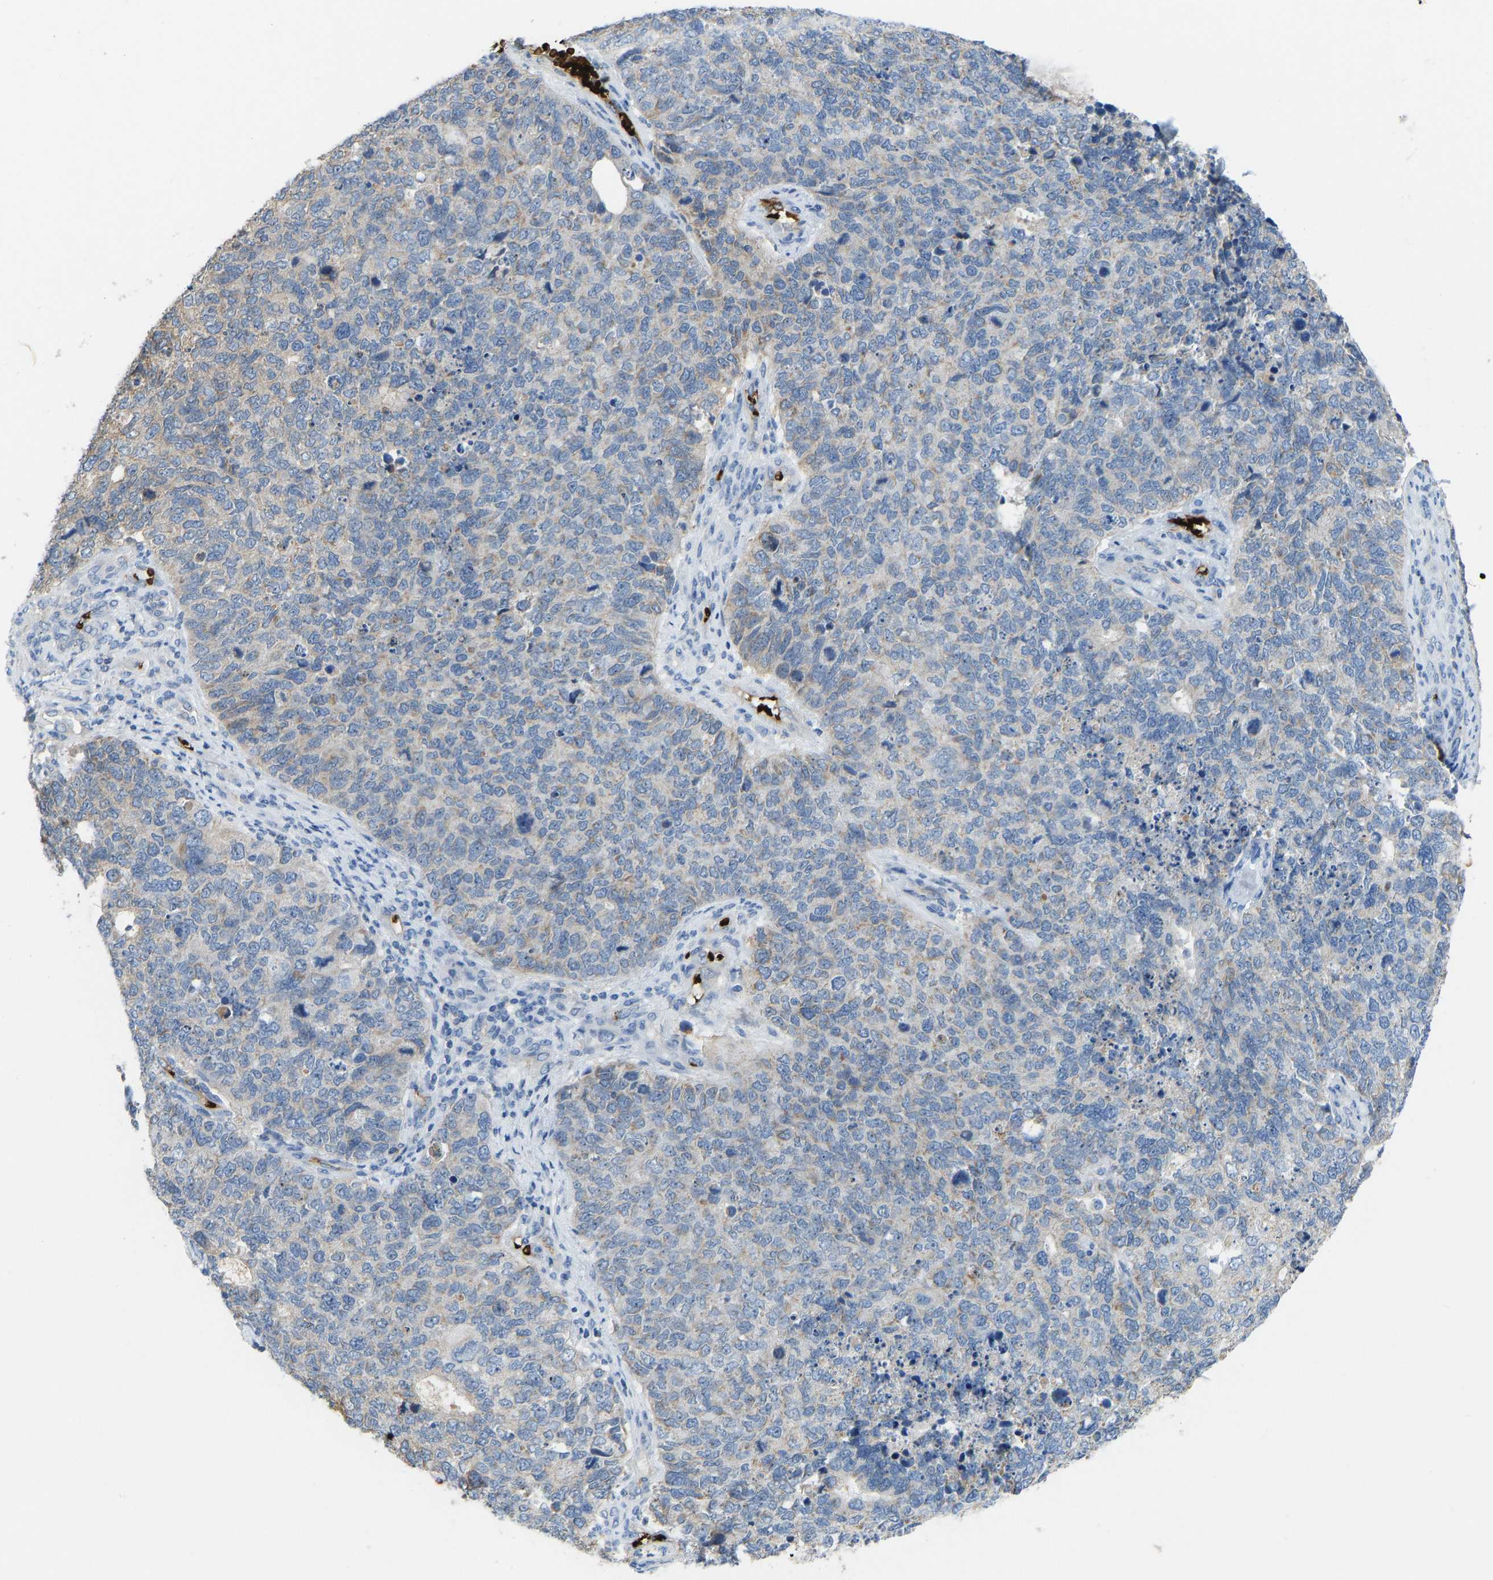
{"staining": {"intensity": "moderate", "quantity": "<25%", "location": "cytoplasmic/membranous"}, "tissue": "cervical cancer", "cell_type": "Tumor cells", "image_type": "cancer", "snomed": [{"axis": "morphology", "description": "Squamous cell carcinoma, NOS"}, {"axis": "topography", "description": "Cervix"}], "caption": "IHC histopathology image of neoplastic tissue: human cervical cancer (squamous cell carcinoma) stained using IHC shows low levels of moderate protein expression localized specifically in the cytoplasmic/membranous of tumor cells, appearing as a cytoplasmic/membranous brown color.", "gene": "PIGS", "patient": {"sex": "female", "age": 63}}